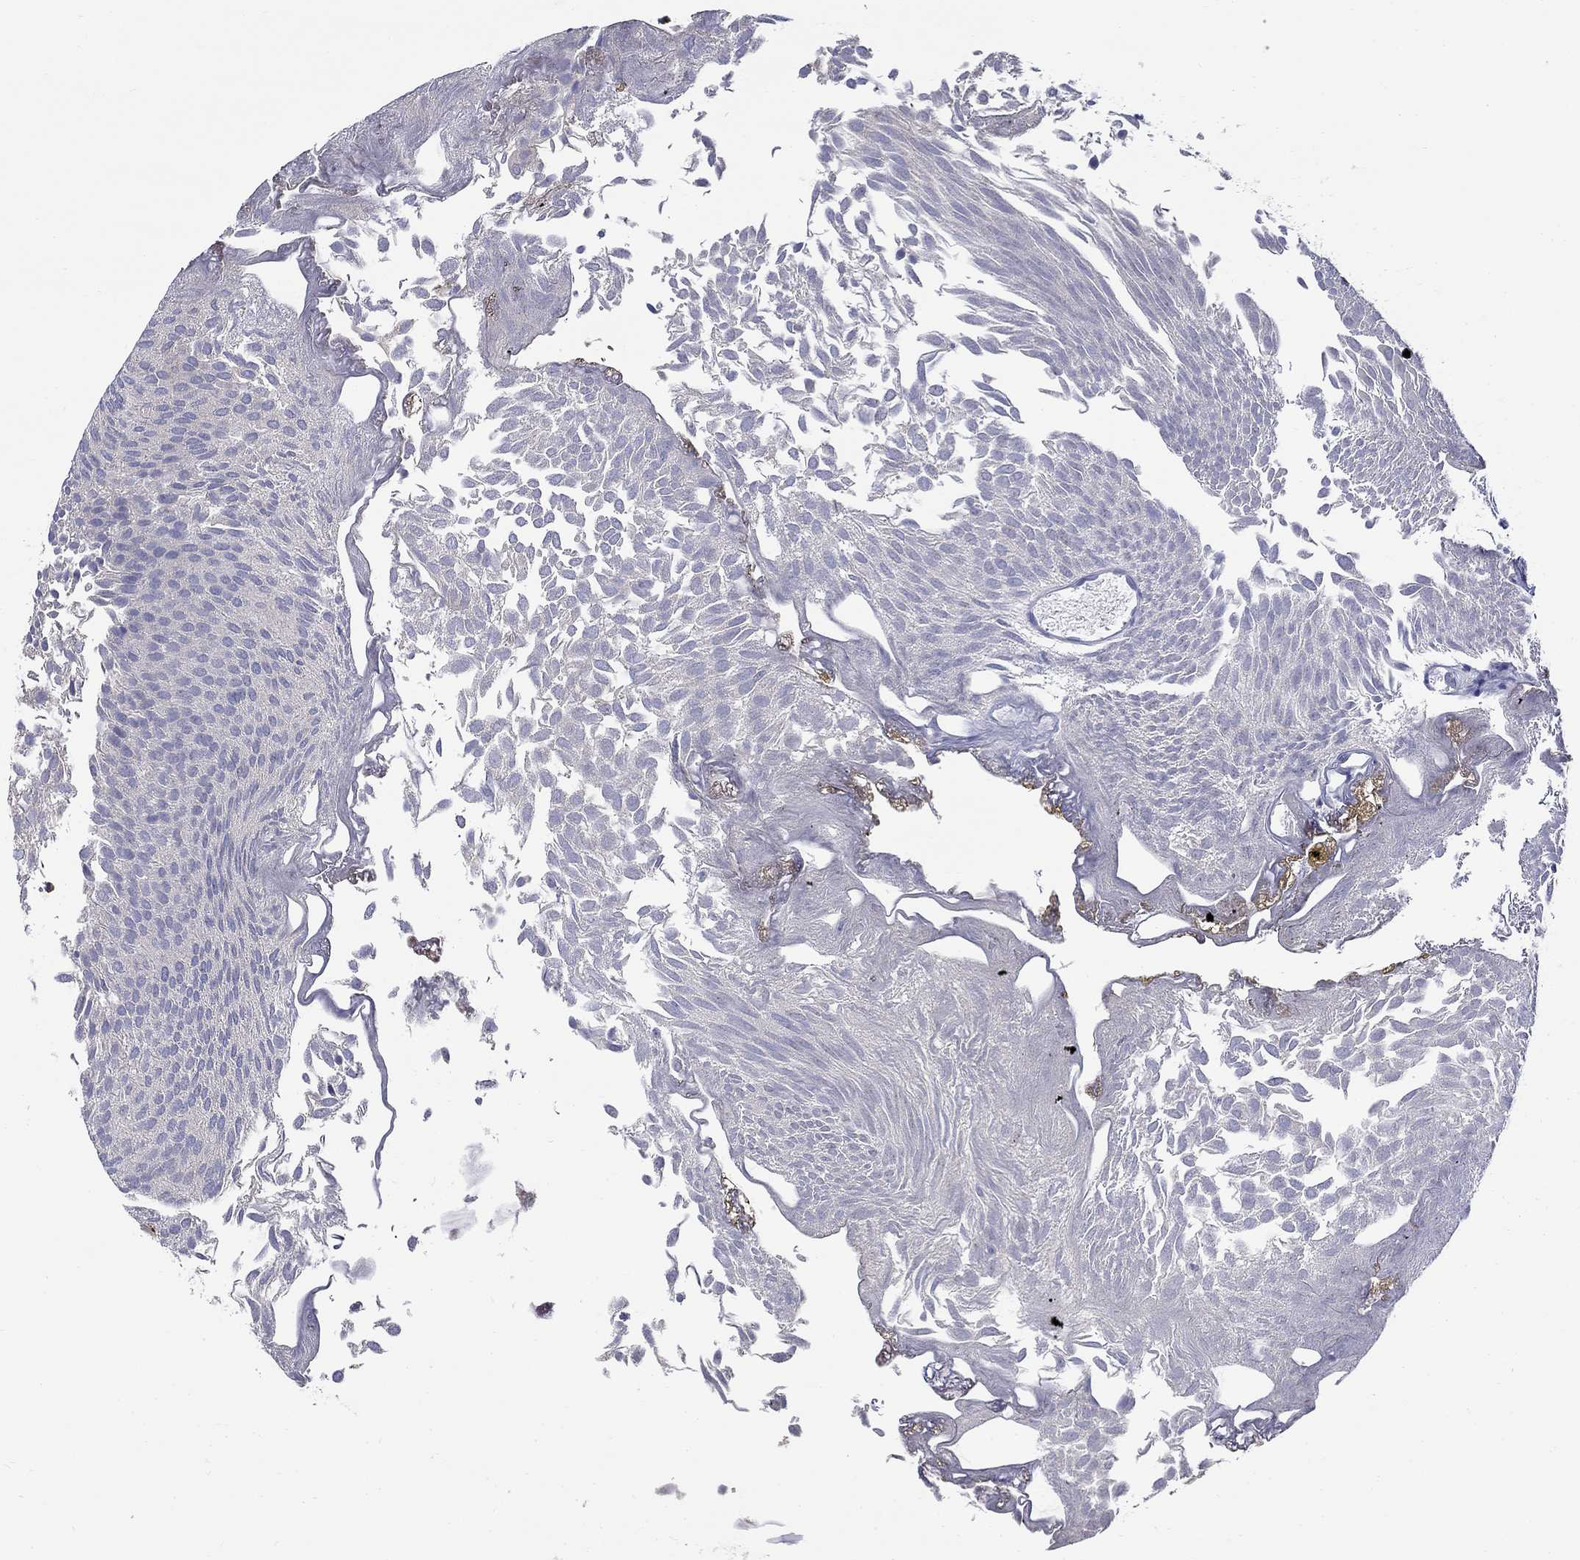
{"staining": {"intensity": "negative", "quantity": "none", "location": "none"}, "tissue": "urothelial cancer", "cell_type": "Tumor cells", "image_type": "cancer", "snomed": [{"axis": "morphology", "description": "Urothelial carcinoma, Low grade"}, {"axis": "topography", "description": "Urinary bladder"}], "caption": "A histopathology image of low-grade urothelial carcinoma stained for a protein shows no brown staining in tumor cells. The staining was performed using DAB to visualize the protein expression in brown, while the nuclei were stained in blue with hematoxylin (Magnification: 20x).", "gene": "QRFPR", "patient": {"sex": "male", "age": 52}}